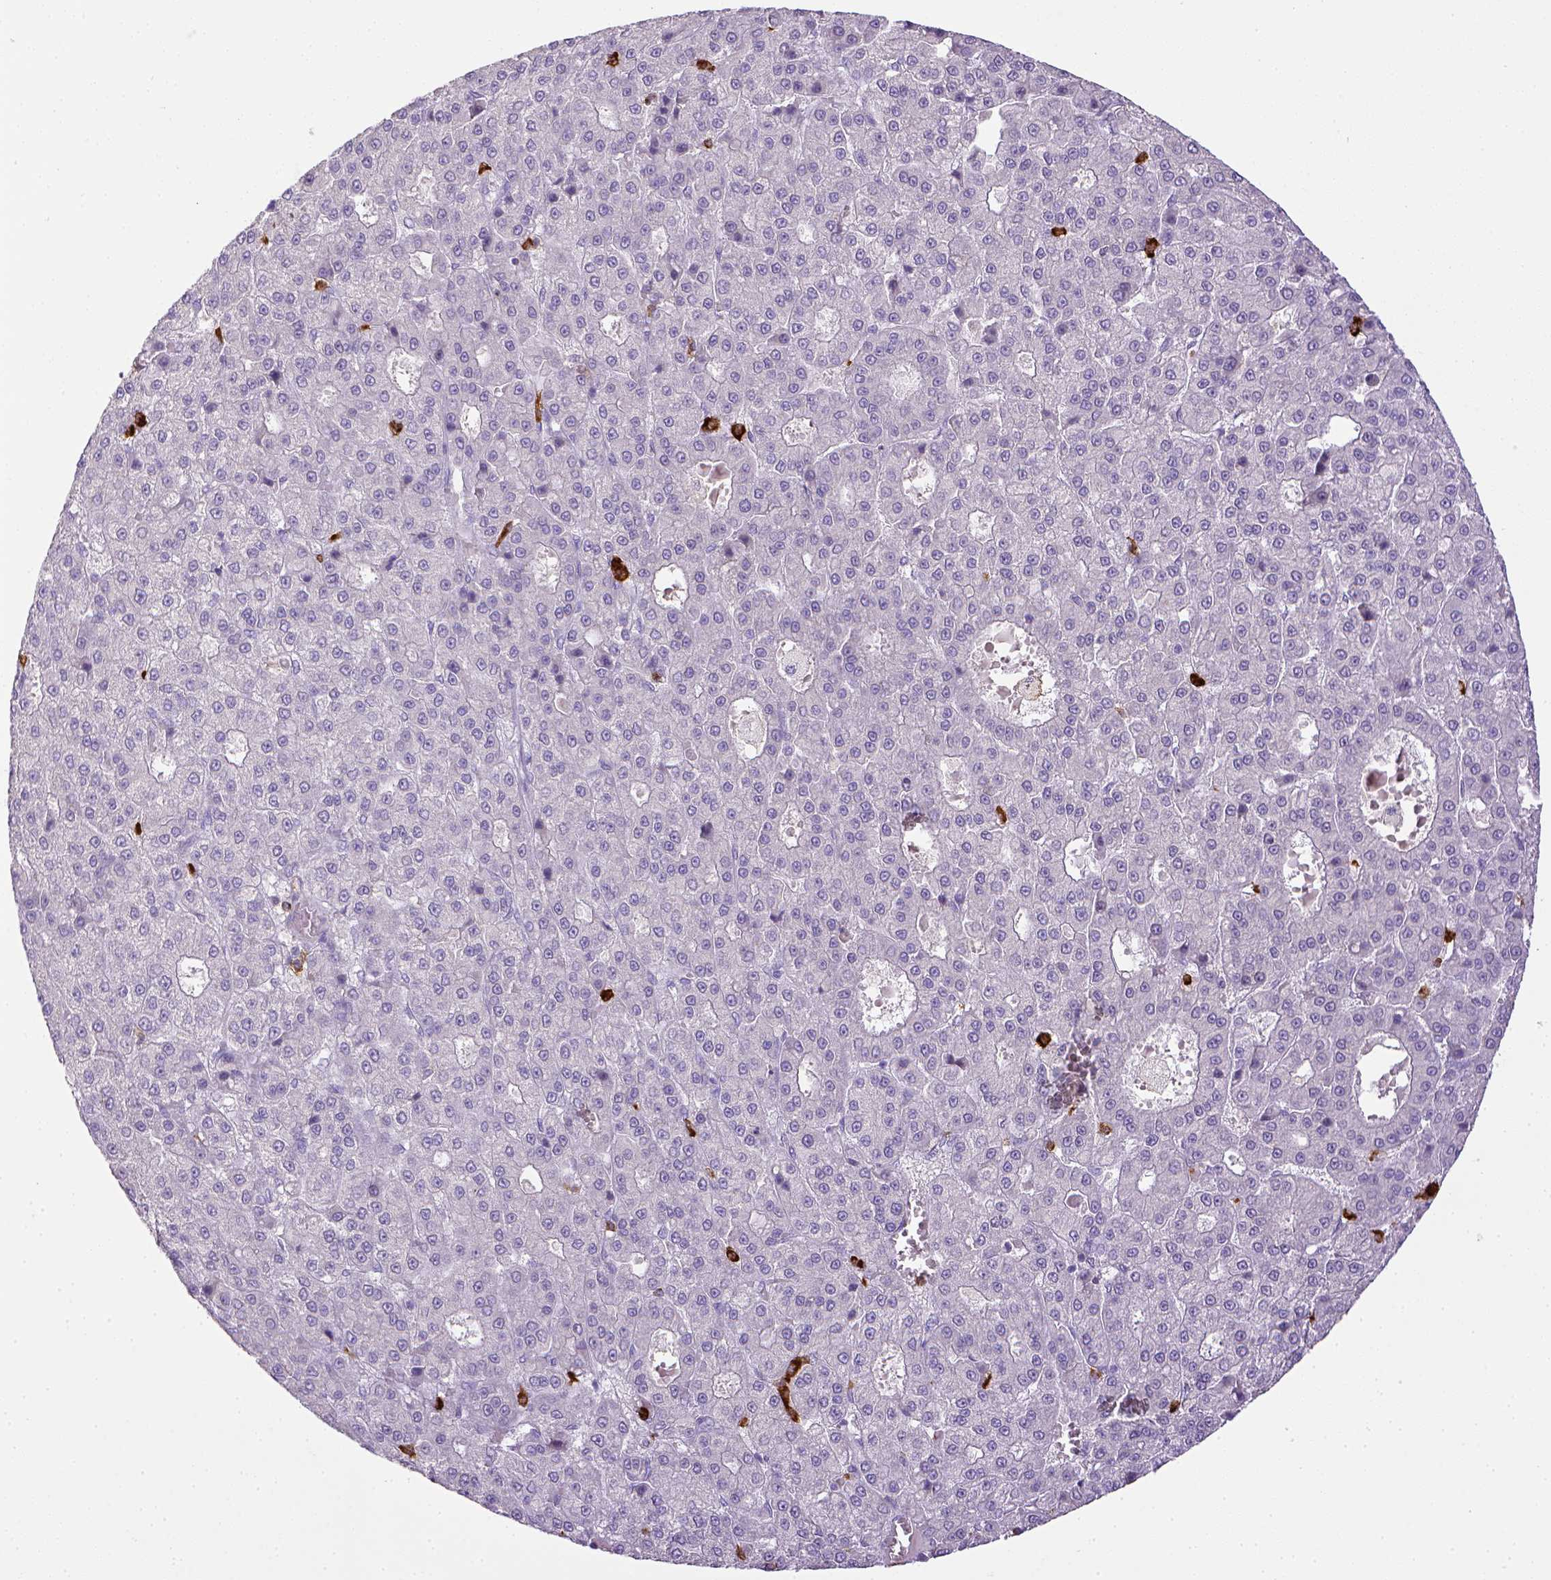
{"staining": {"intensity": "negative", "quantity": "none", "location": "none"}, "tissue": "liver cancer", "cell_type": "Tumor cells", "image_type": "cancer", "snomed": [{"axis": "morphology", "description": "Carcinoma, Hepatocellular, NOS"}, {"axis": "topography", "description": "Liver"}], "caption": "Tumor cells show no significant protein positivity in liver cancer.", "gene": "ITGAM", "patient": {"sex": "male", "age": 70}}